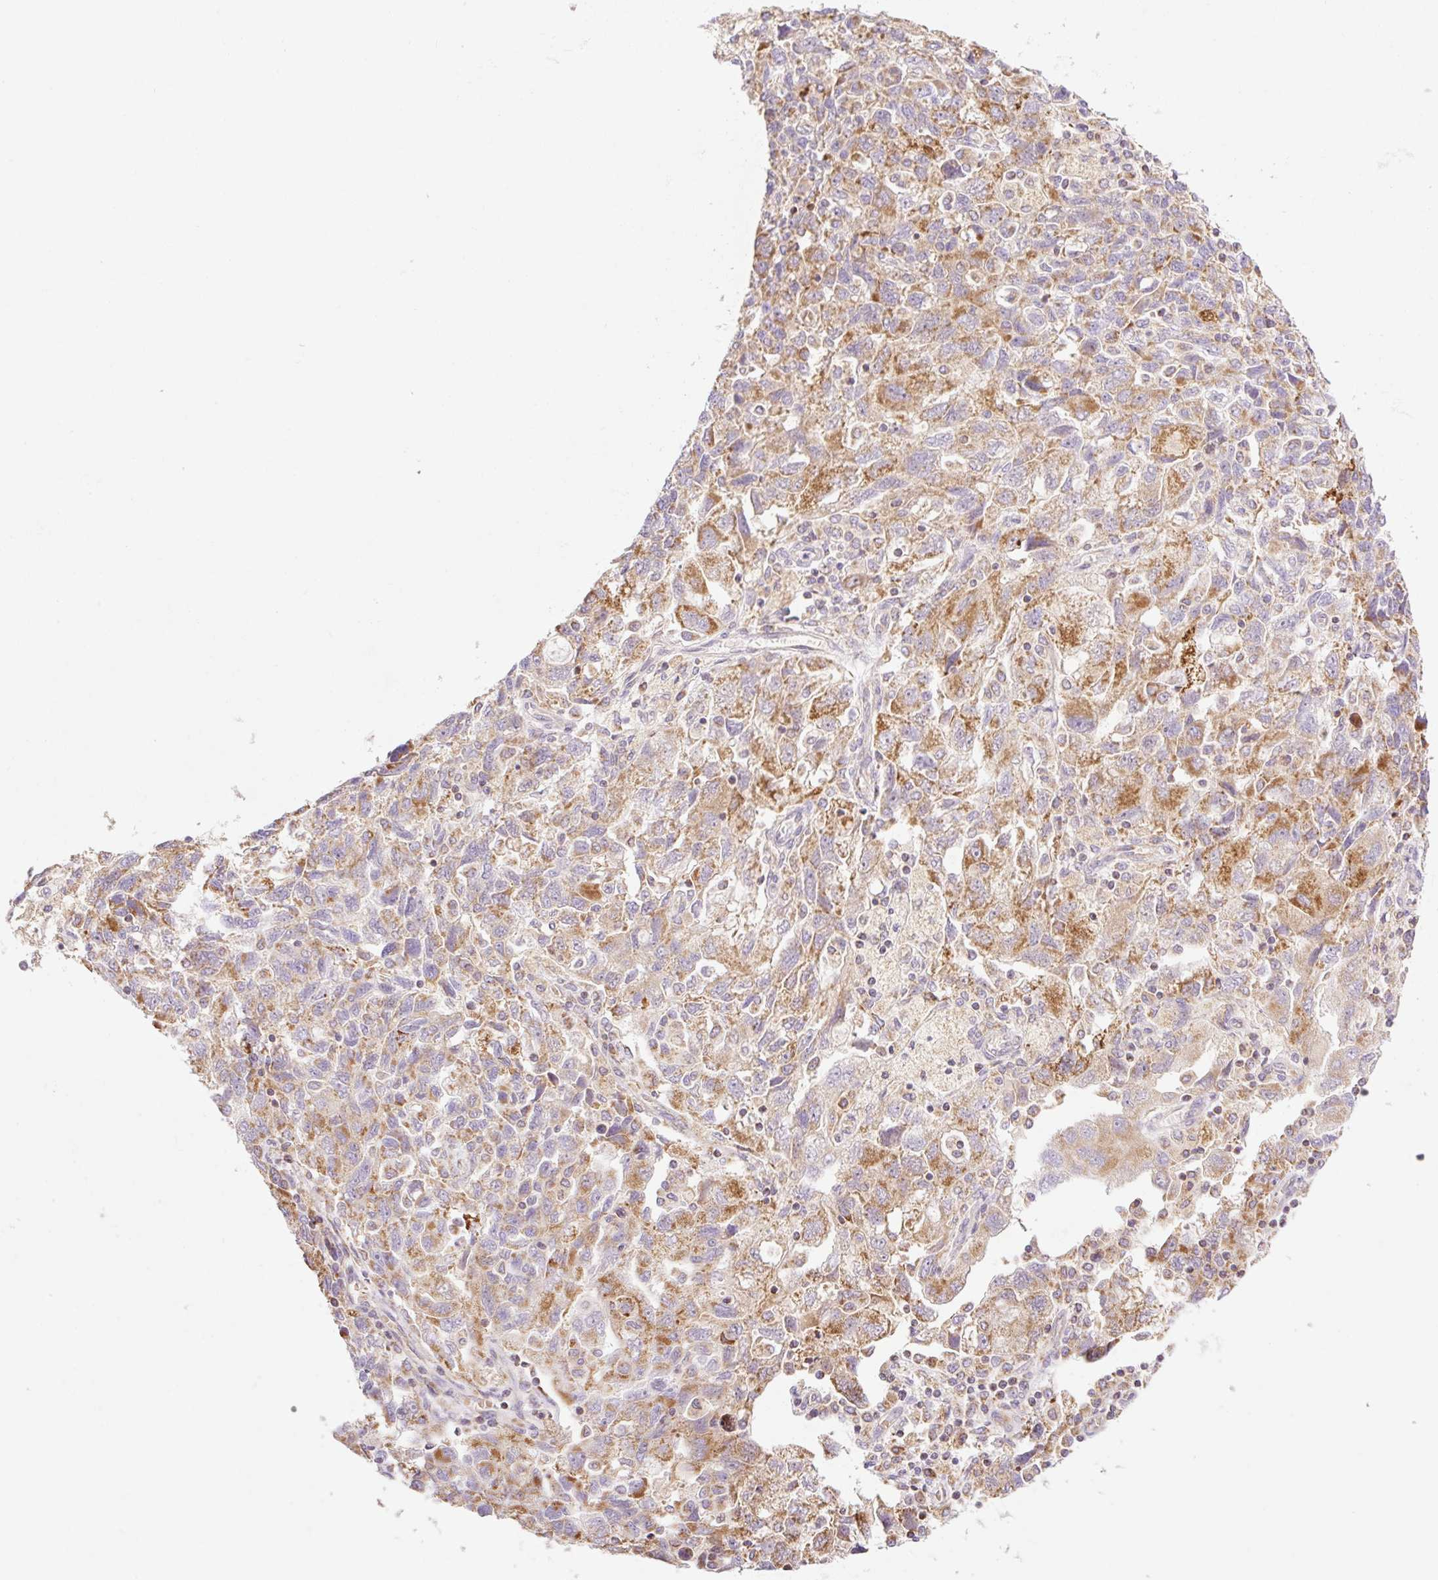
{"staining": {"intensity": "moderate", "quantity": ">75%", "location": "cytoplasmic/membranous"}, "tissue": "ovarian cancer", "cell_type": "Tumor cells", "image_type": "cancer", "snomed": [{"axis": "morphology", "description": "Carcinoma, NOS"}, {"axis": "morphology", "description": "Cystadenocarcinoma, serous, NOS"}, {"axis": "topography", "description": "Ovary"}], "caption": "The micrograph displays staining of ovarian serous cystadenocarcinoma, revealing moderate cytoplasmic/membranous protein expression (brown color) within tumor cells. Using DAB (brown) and hematoxylin (blue) stains, captured at high magnification using brightfield microscopy.", "gene": "GOSR2", "patient": {"sex": "female", "age": 69}}